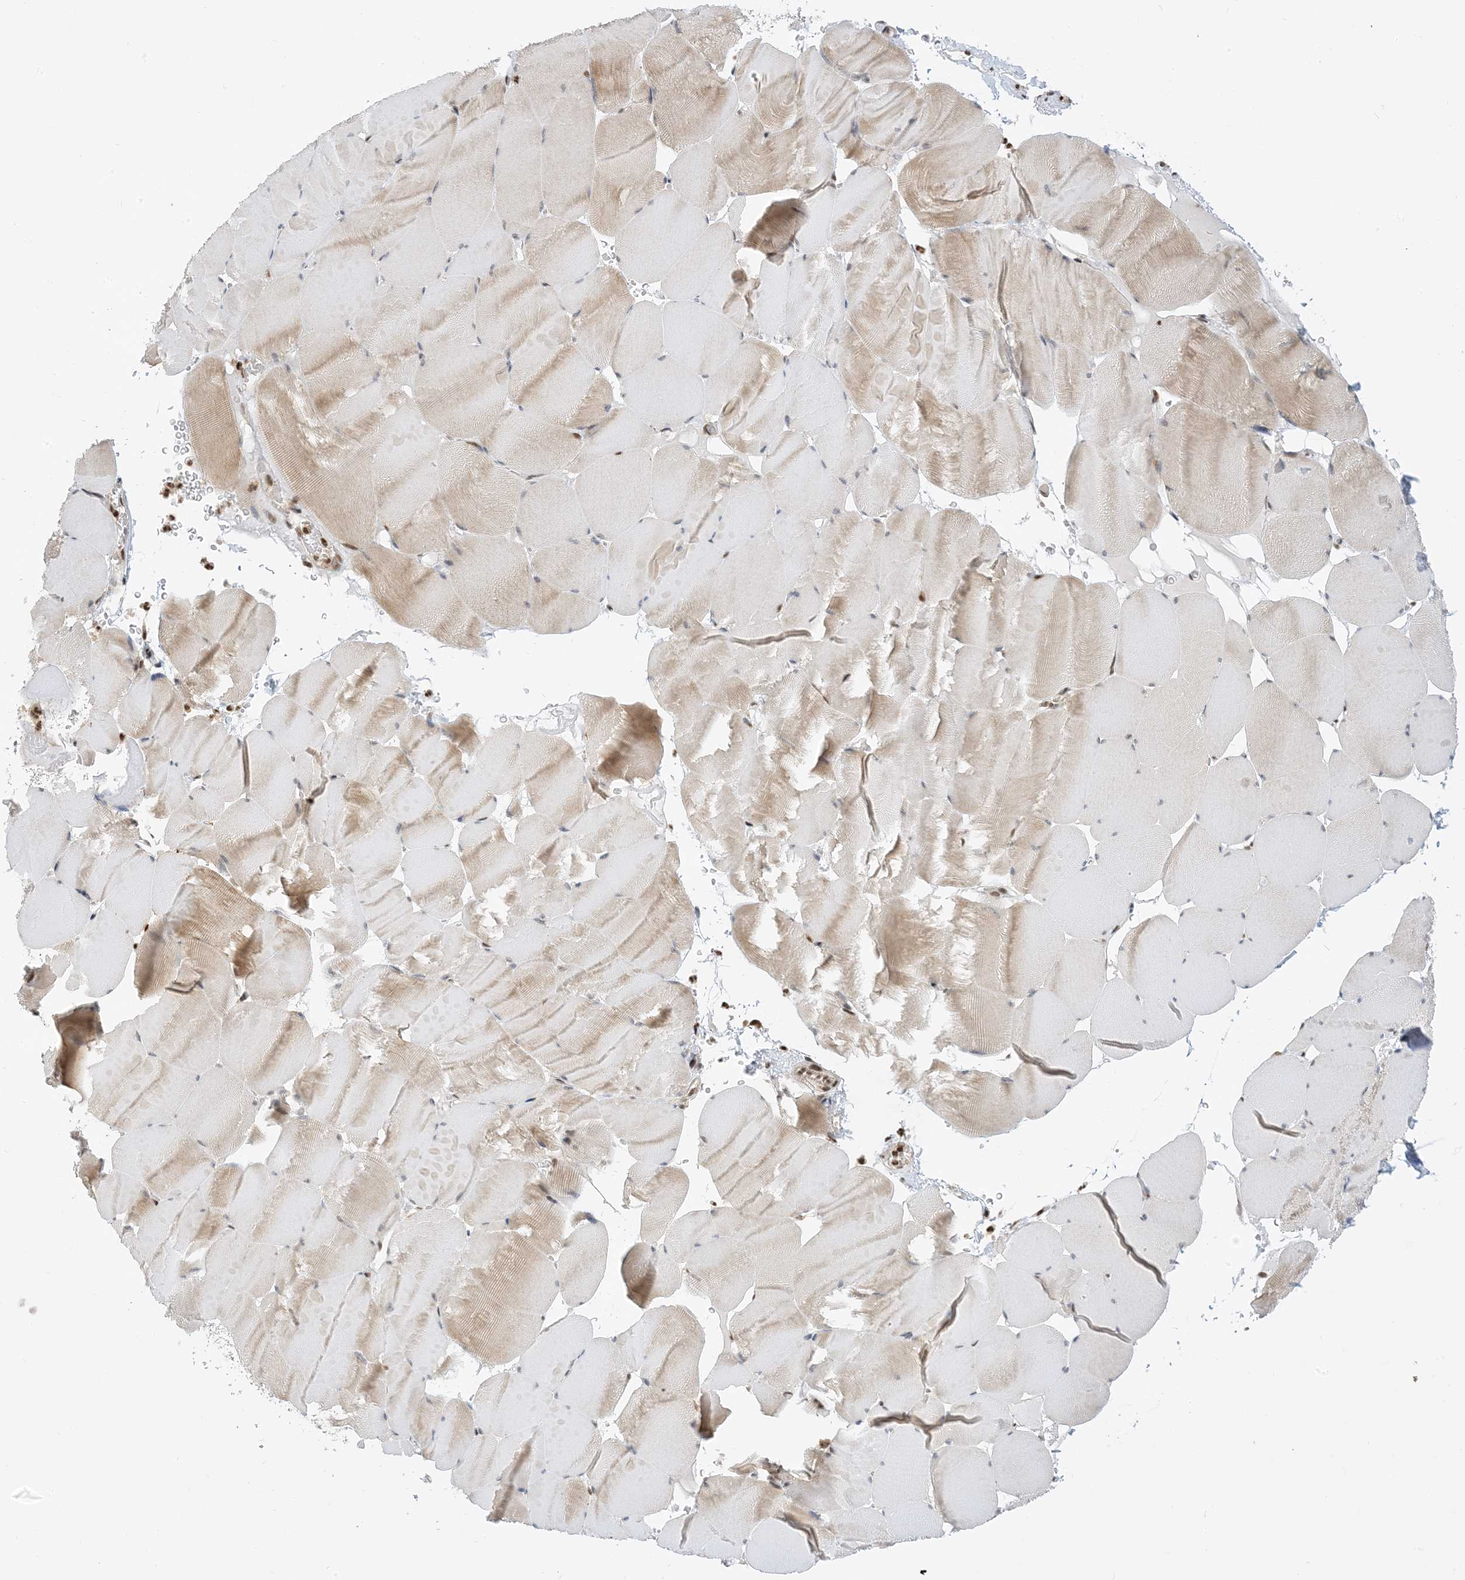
{"staining": {"intensity": "negative", "quantity": "none", "location": "none"}, "tissue": "skeletal muscle", "cell_type": "Myocytes", "image_type": "normal", "snomed": [{"axis": "morphology", "description": "Normal tissue, NOS"}, {"axis": "topography", "description": "Skeletal muscle"}], "caption": "High magnification brightfield microscopy of unremarkable skeletal muscle stained with DAB (3,3'-diaminobenzidine) (brown) and counterstained with hematoxylin (blue): myocytes show no significant positivity.", "gene": "ZNF740", "patient": {"sex": "male", "age": 62}}